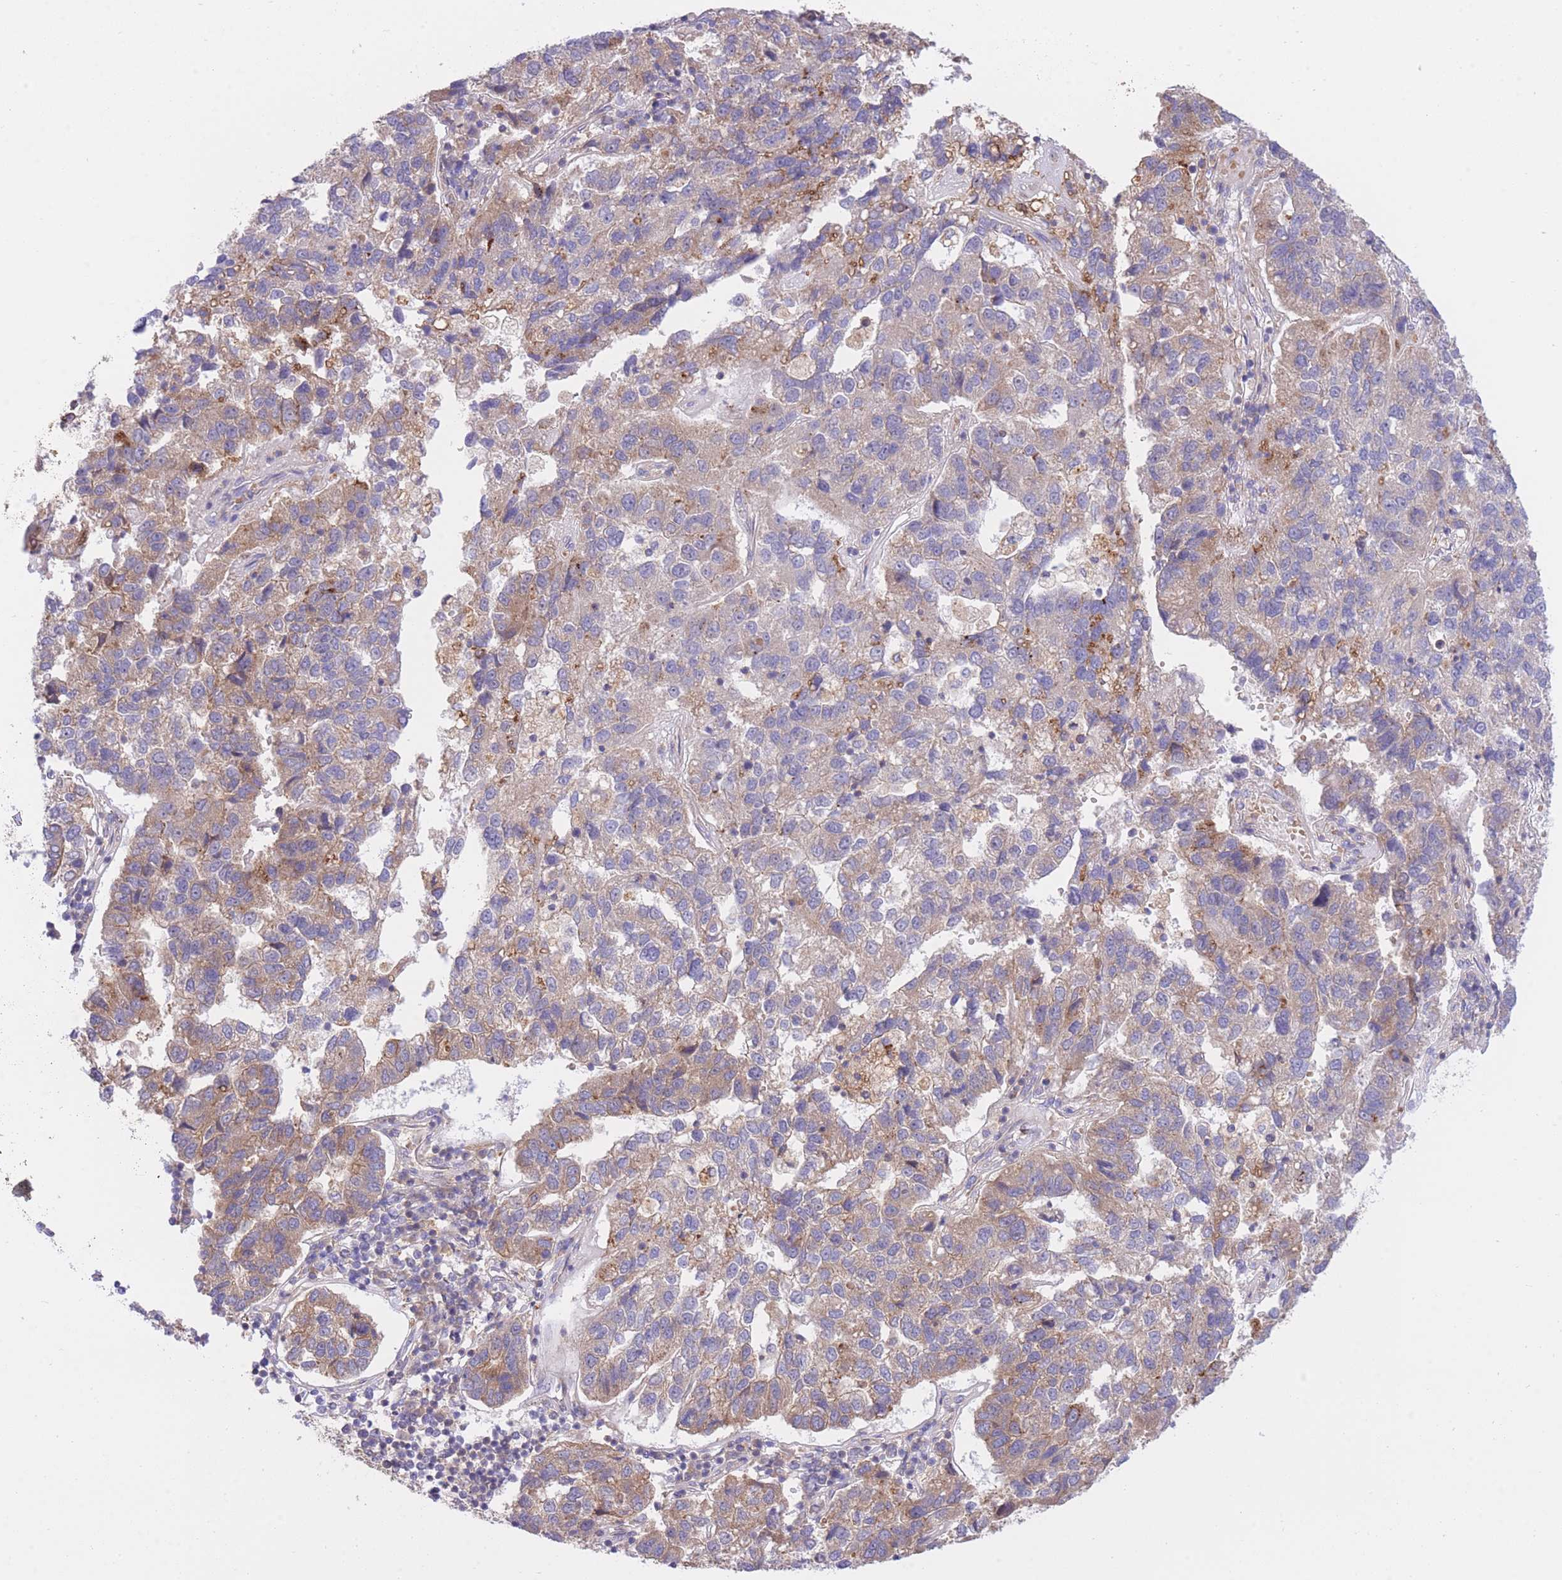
{"staining": {"intensity": "moderate", "quantity": "<25%", "location": "cytoplasmic/membranous"}, "tissue": "pancreatic cancer", "cell_type": "Tumor cells", "image_type": "cancer", "snomed": [{"axis": "morphology", "description": "Adenocarcinoma, NOS"}, {"axis": "topography", "description": "Pancreas"}], "caption": "Immunohistochemistry (IHC) (DAB (3,3'-diaminobenzidine)) staining of human pancreatic cancer (adenocarcinoma) demonstrates moderate cytoplasmic/membranous protein expression in approximately <25% of tumor cells.", "gene": "EIF2B2", "patient": {"sex": "female", "age": 61}}